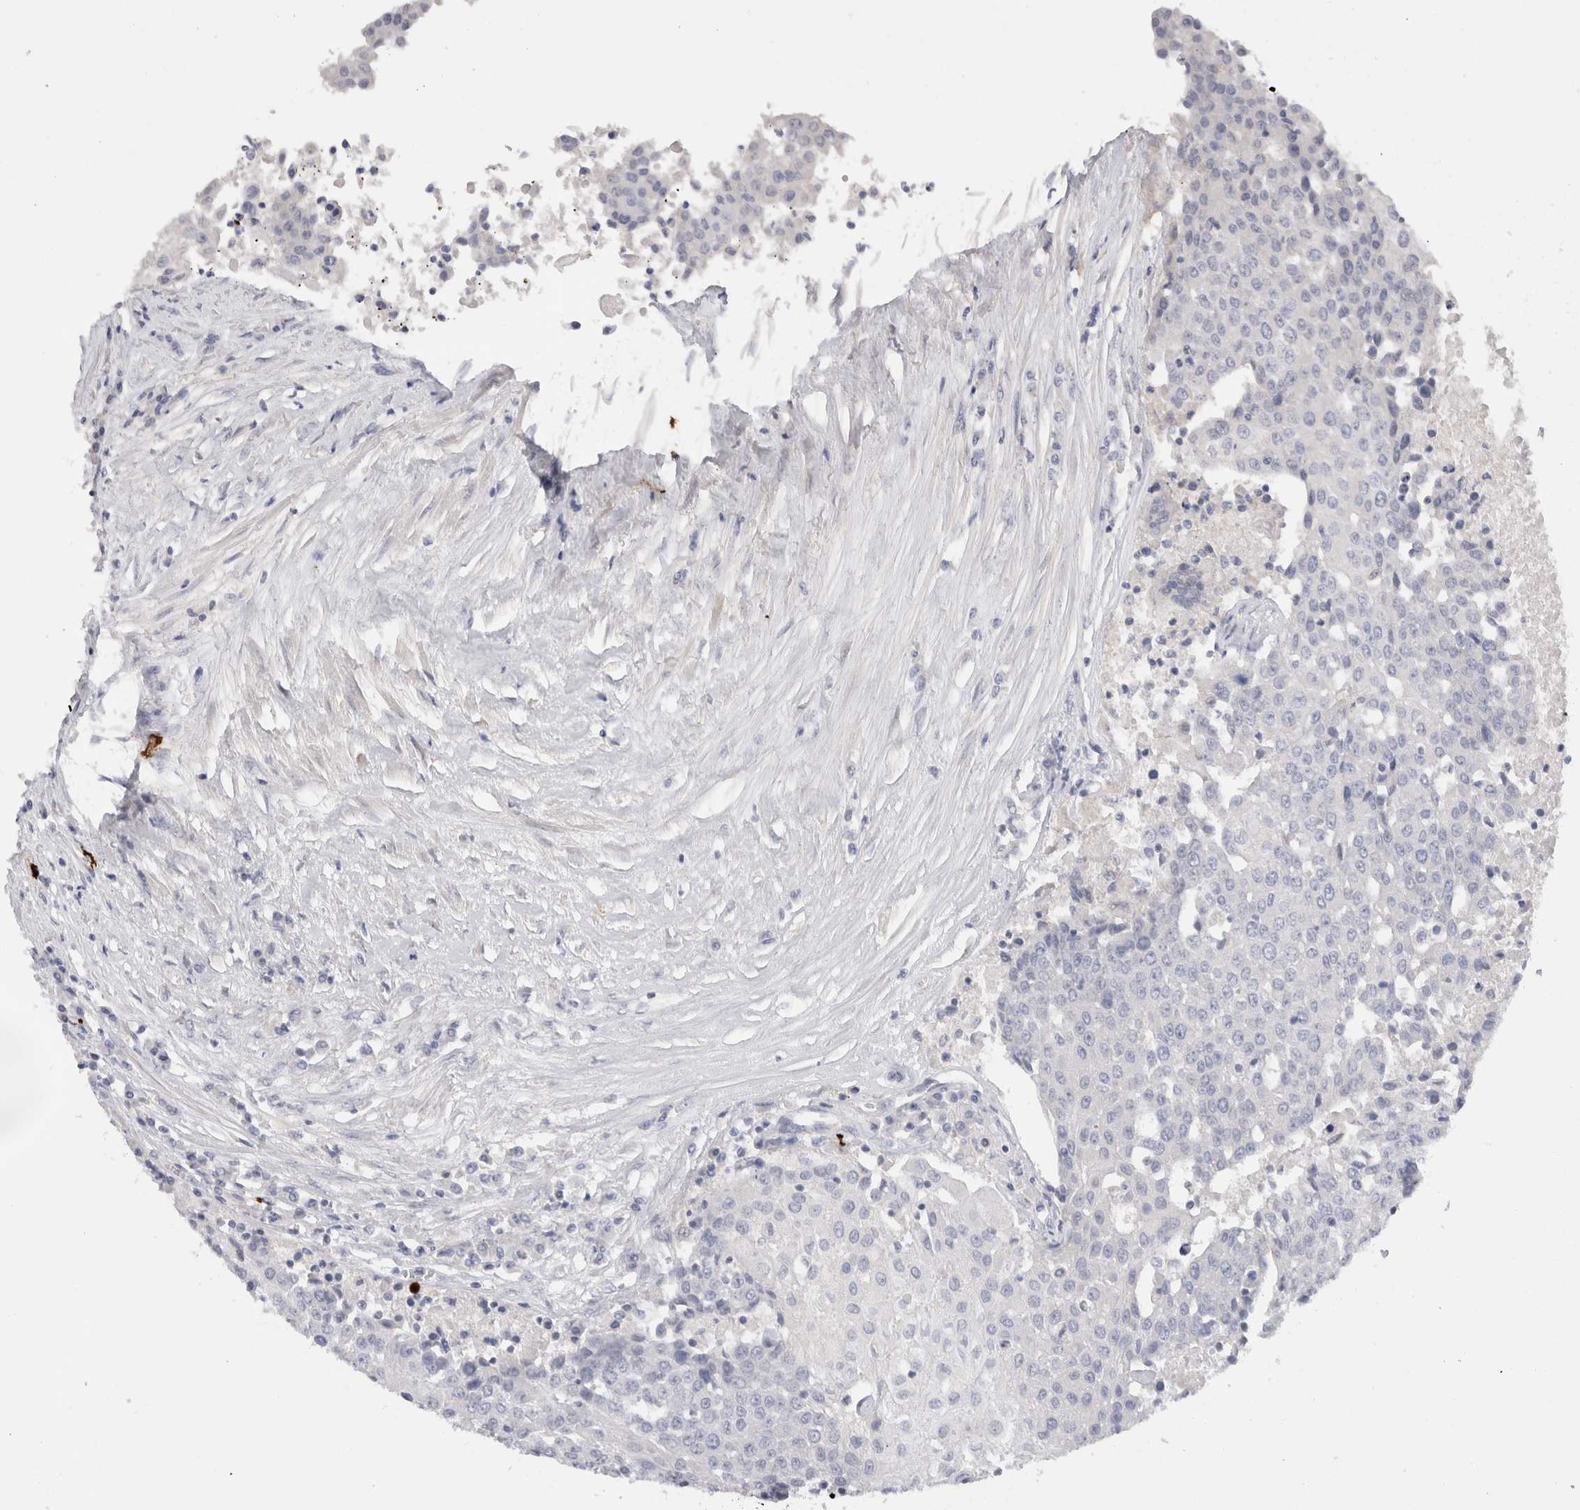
{"staining": {"intensity": "negative", "quantity": "none", "location": "none"}, "tissue": "urothelial cancer", "cell_type": "Tumor cells", "image_type": "cancer", "snomed": [{"axis": "morphology", "description": "Urothelial carcinoma, High grade"}, {"axis": "topography", "description": "Urinary bladder"}], "caption": "Urothelial carcinoma (high-grade) was stained to show a protein in brown. There is no significant staining in tumor cells. (DAB (3,3'-diaminobenzidine) IHC visualized using brightfield microscopy, high magnification).", "gene": "SPINK2", "patient": {"sex": "female", "age": 85}}